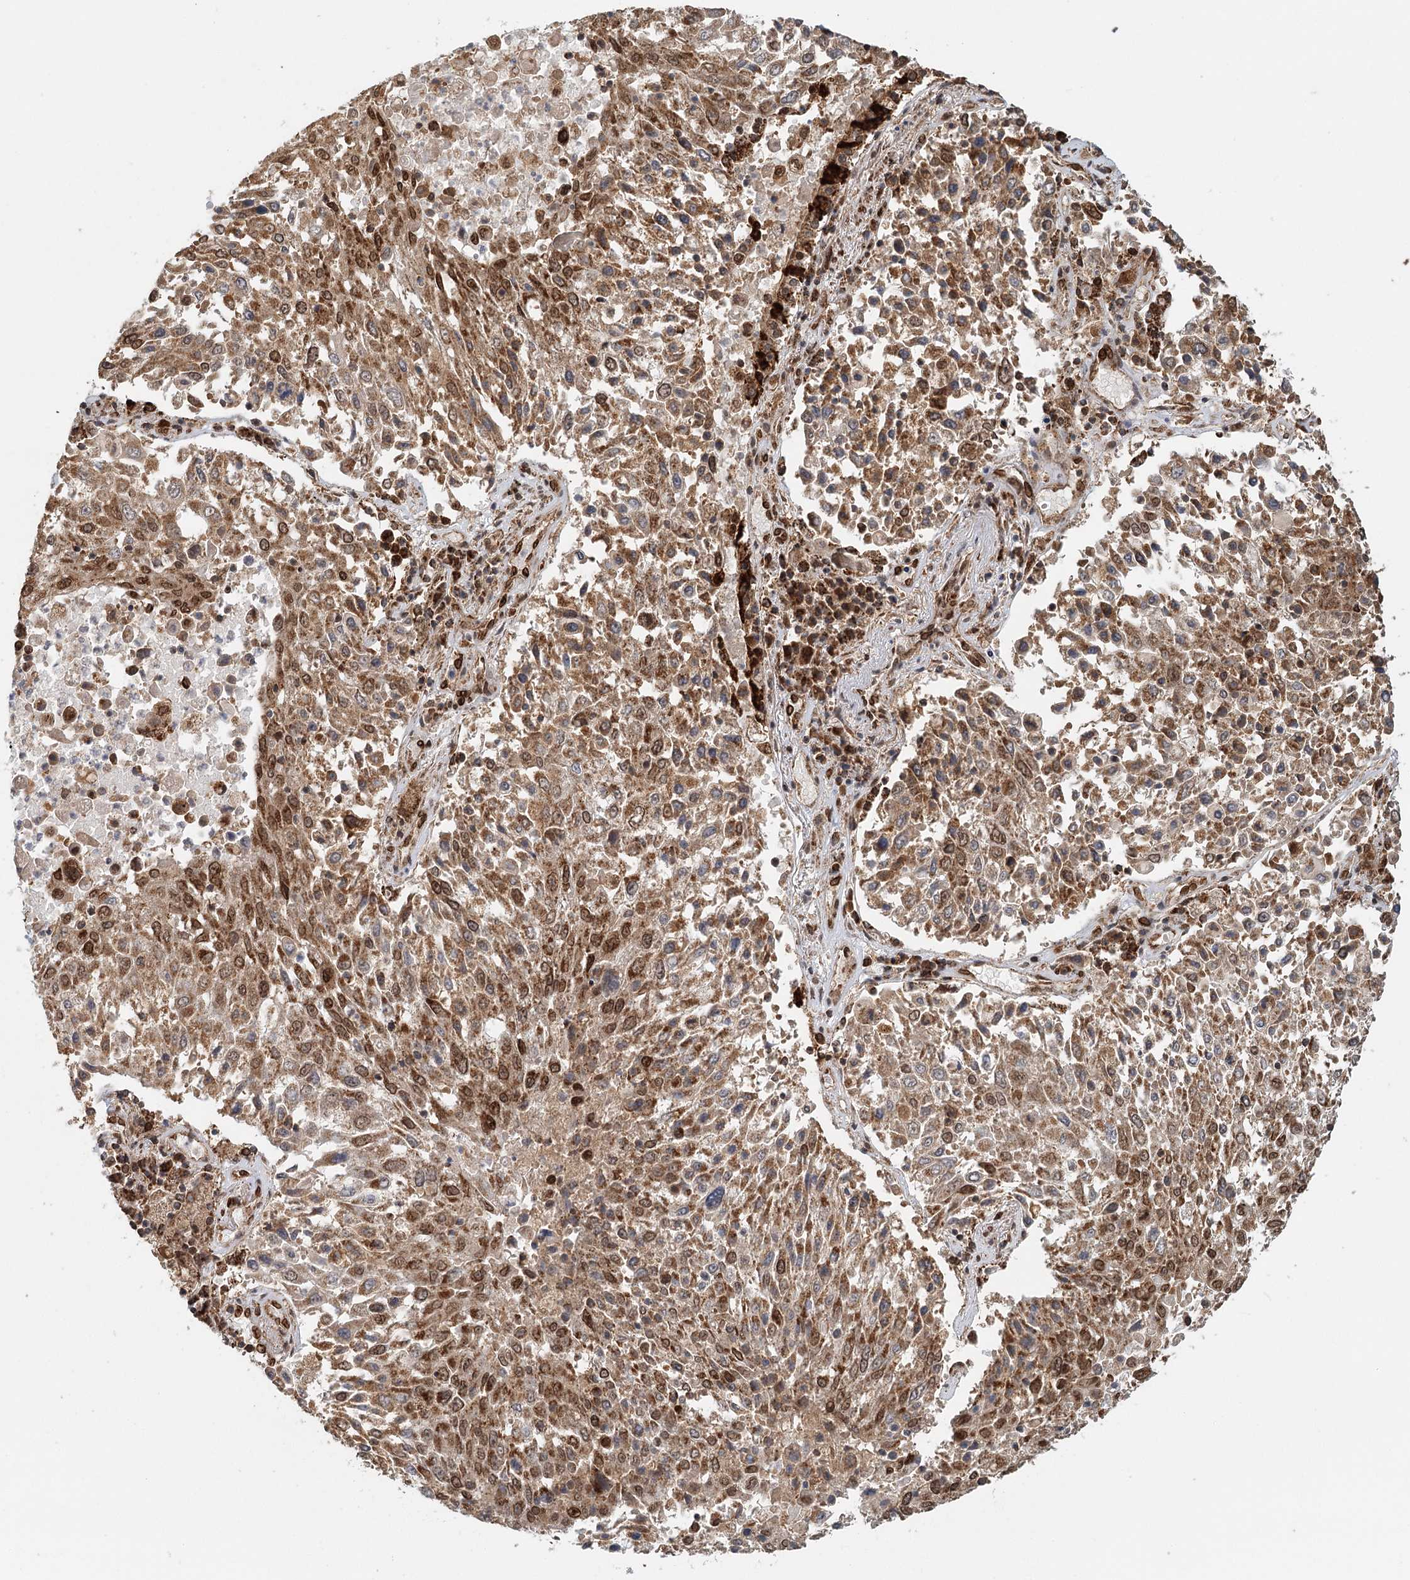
{"staining": {"intensity": "moderate", "quantity": ">75%", "location": "cytoplasmic/membranous"}, "tissue": "lung cancer", "cell_type": "Tumor cells", "image_type": "cancer", "snomed": [{"axis": "morphology", "description": "Squamous cell carcinoma, NOS"}, {"axis": "topography", "description": "Lung"}], "caption": "Tumor cells exhibit medium levels of moderate cytoplasmic/membranous expression in approximately >75% of cells in human lung squamous cell carcinoma.", "gene": "BCKDHA", "patient": {"sex": "male", "age": 65}}